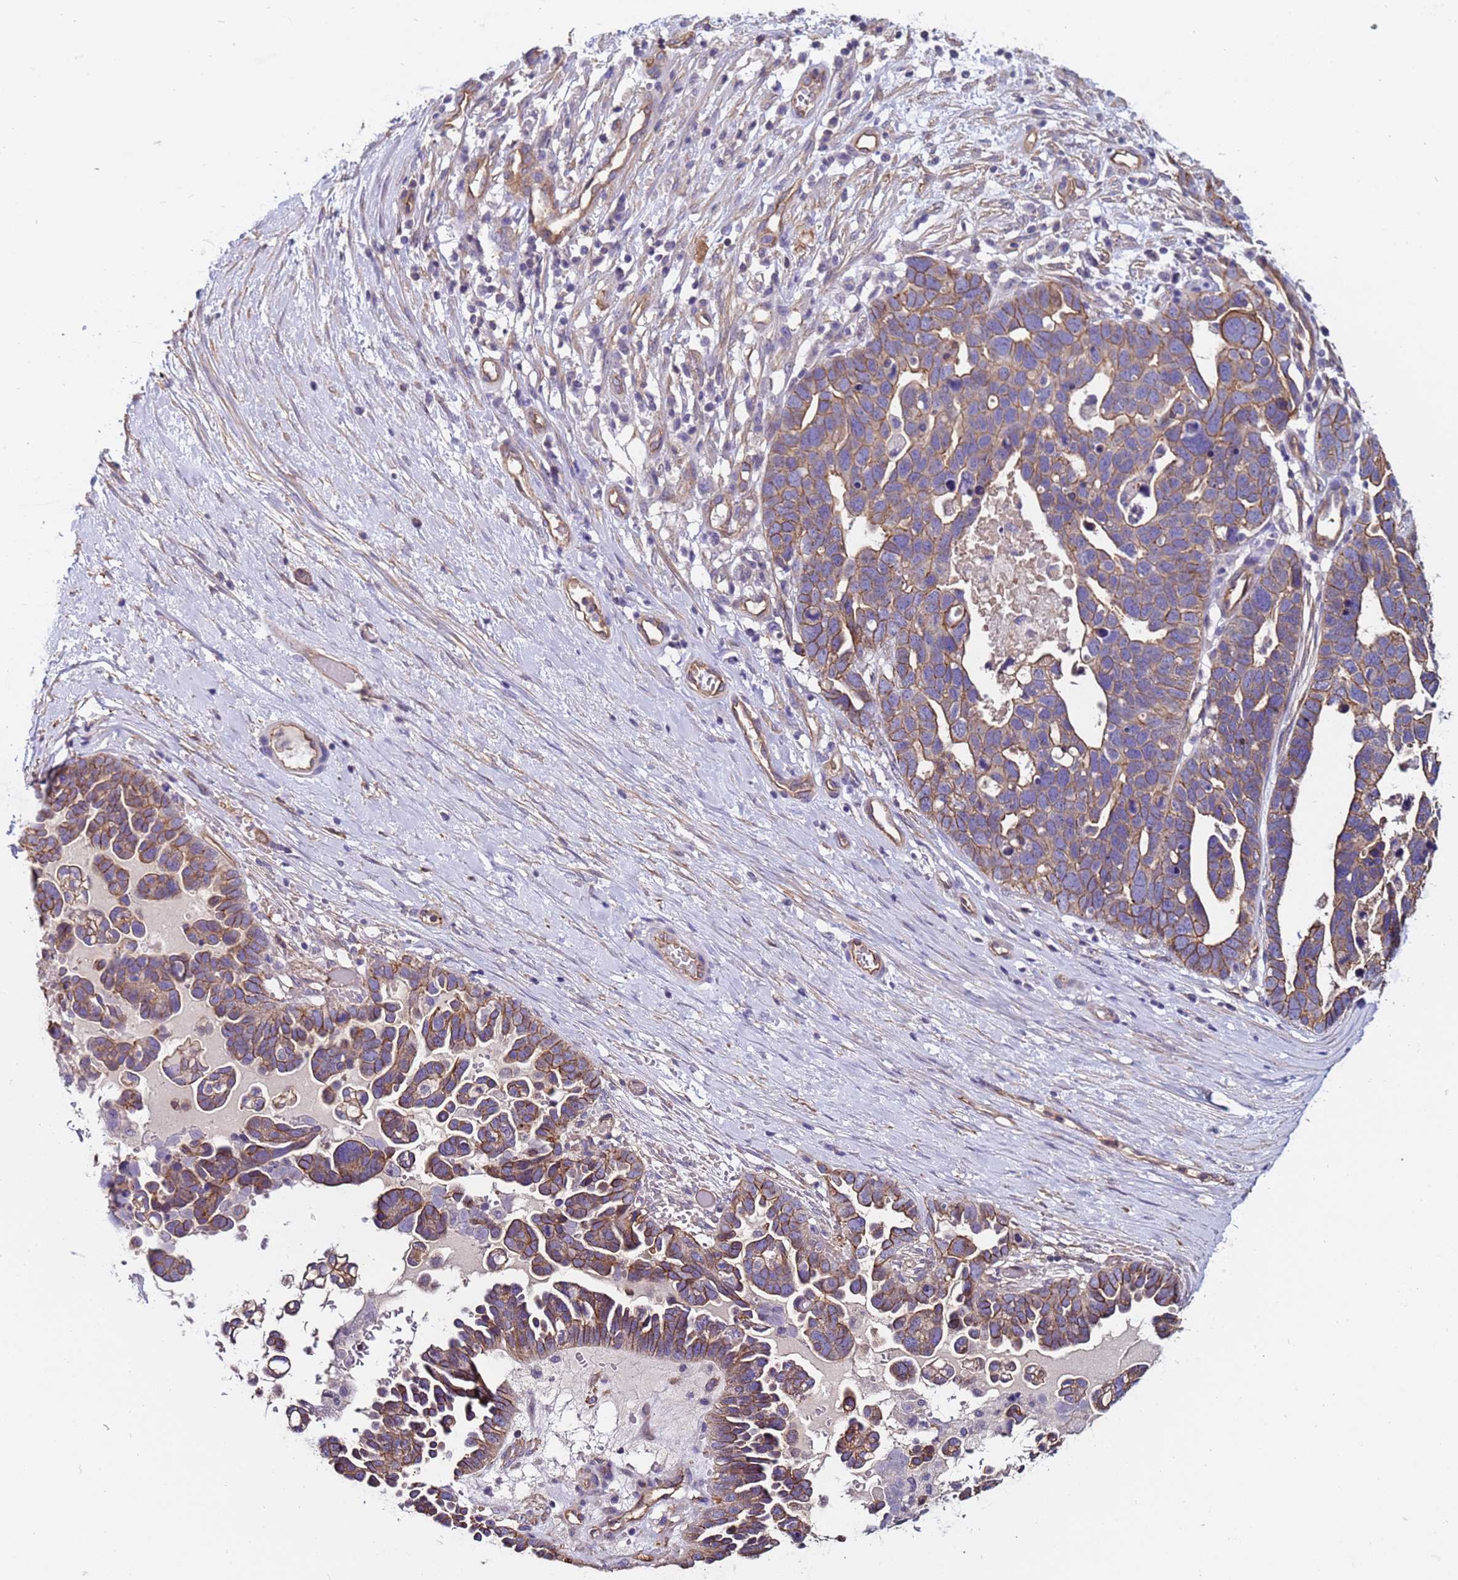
{"staining": {"intensity": "moderate", "quantity": ">75%", "location": "cytoplasmic/membranous"}, "tissue": "ovarian cancer", "cell_type": "Tumor cells", "image_type": "cancer", "snomed": [{"axis": "morphology", "description": "Cystadenocarcinoma, serous, NOS"}, {"axis": "topography", "description": "Ovary"}], "caption": "This is a micrograph of immunohistochemistry staining of serous cystadenocarcinoma (ovarian), which shows moderate staining in the cytoplasmic/membranous of tumor cells.", "gene": "ZNF248", "patient": {"sex": "female", "age": 54}}